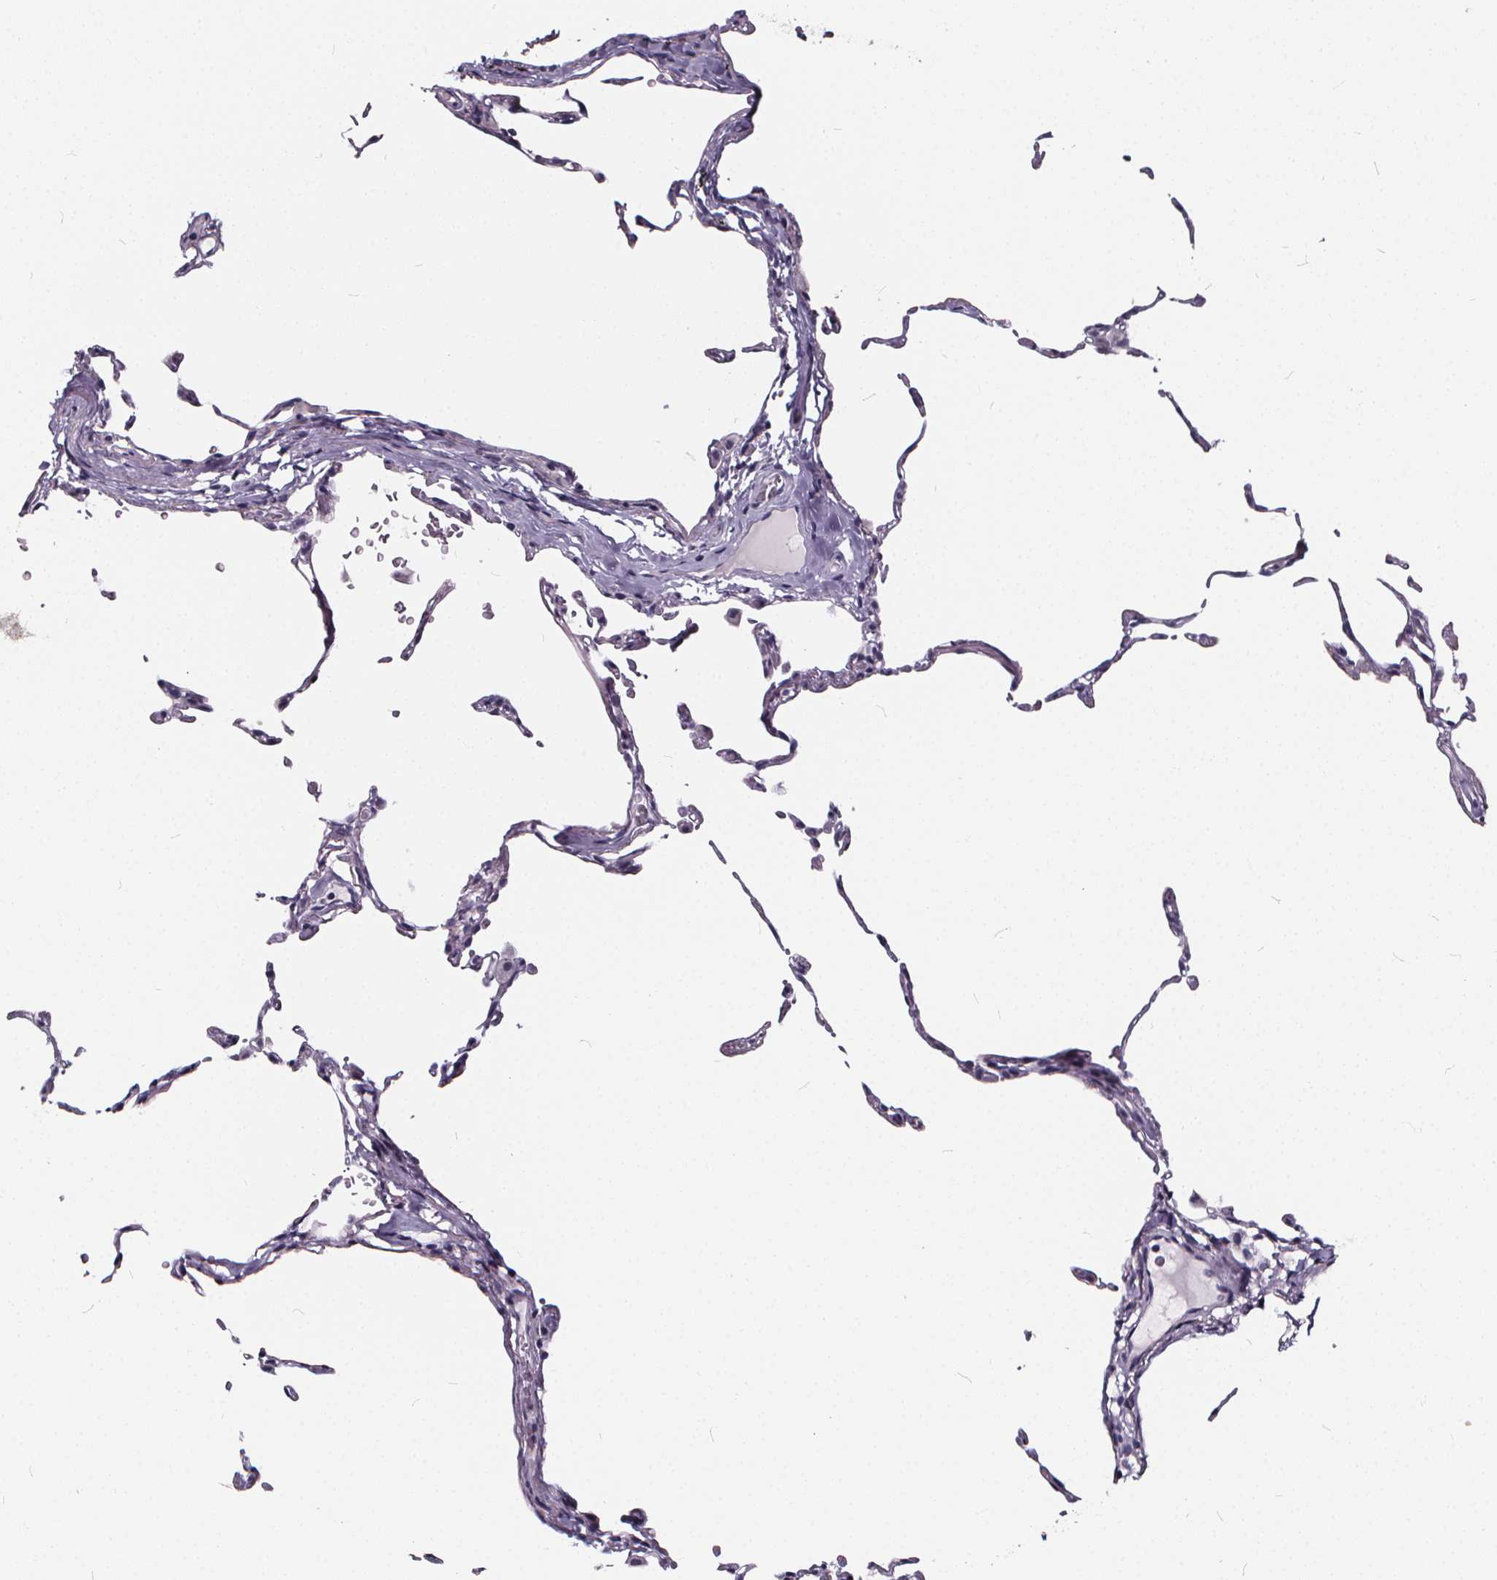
{"staining": {"intensity": "negative", "quantity": "none", "location": "none"}, "tissue": "lung", "cell_type": "Alveolar cells", "image_type": "normal", "snomed": [{"axis": "morphology", "description": "Normal tissue, NOS"}, {"axis": "topography", "description": "Lung"}], "caption": "This is an immunohistochemistry image of benign lung. There is no expression in alveolar cells.", "gene": "SPEF2", "patient": {"sex": "female", "age": 57}}